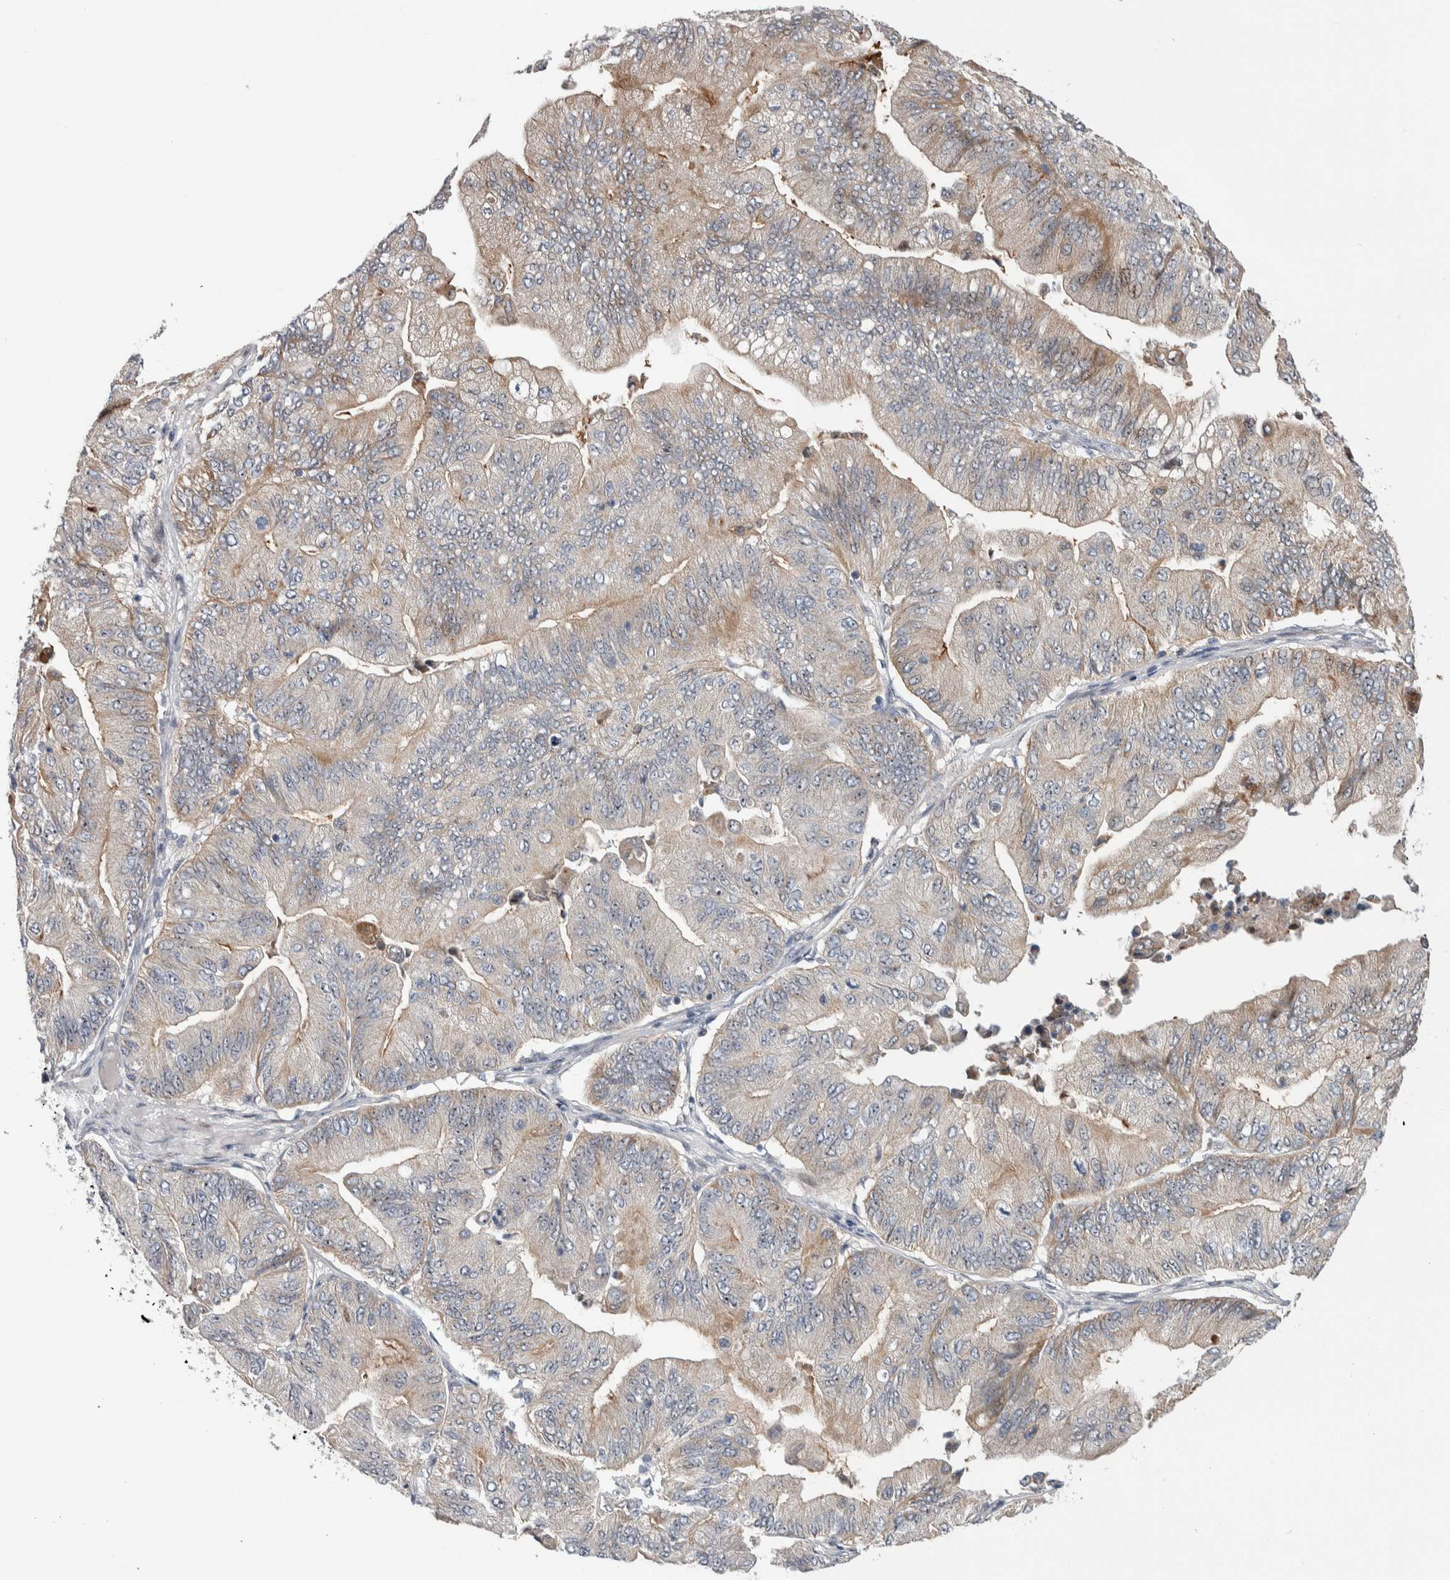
{"staining": {"intensity": "moderate", "quantity": ">75%", "location": "cytoplasmic/membranous,nuclear"}, "tissue": "ovarian cancer", "cell_type": "Tumor cells", "image_type": "cancer", "snomed": [{"axis": "morphology", "description": "Cystadenocarcinoma, mucinous, NOS"}, {"axis": "topography", "description": "Ovary"}], "caption": "Tumor cells reveal medium levels of moderate cytoplasmic/membranous and nuclear staining in approximately >75% of cells in human ovarian cancer (mucinous cystadenocarcinoma).", "gene": "PRRG4", "patient": {"sex": "female", "age": 61}}